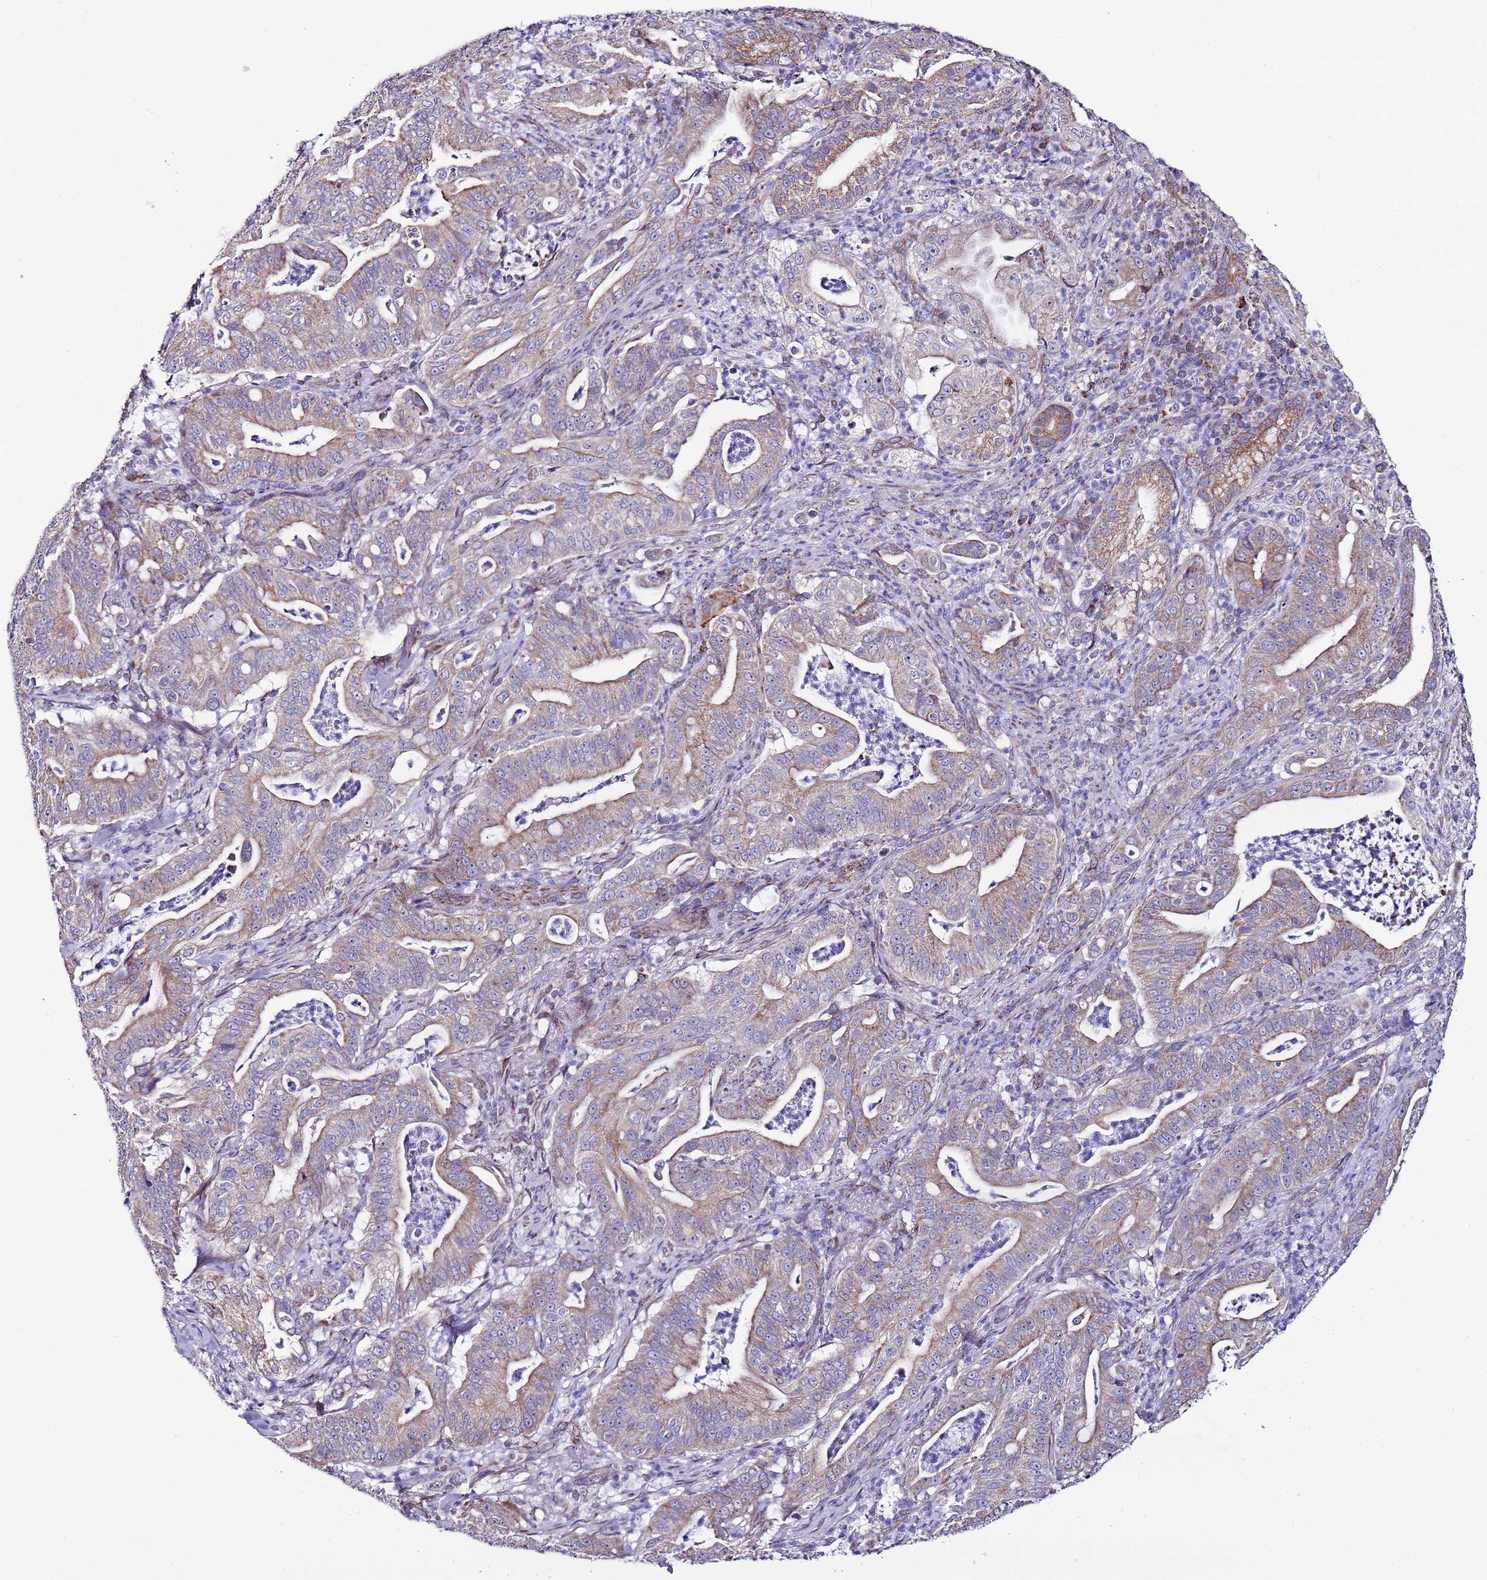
{"staining": {"intensity": "moderate", "quantity": "<25%", "location": "cytoplasmic/membranous"}, "tissue": "pancreatic cancer", "cell_type": "Tumor cells", "image_type": "cancer", "snomed": [{"axis": "morphology", "description": "Adenocarcinoma, NOS"}, {"axis": "topography", "description": "Pancreas"}], "caption": "A low amount of moderate cytoplasmic/membranous positivity is identified in about <25% of tumor cells in pancreatic adenocarcinoma tissue.", "gene": "AHI1", "patient": {"sex": "male", "age": 71}}